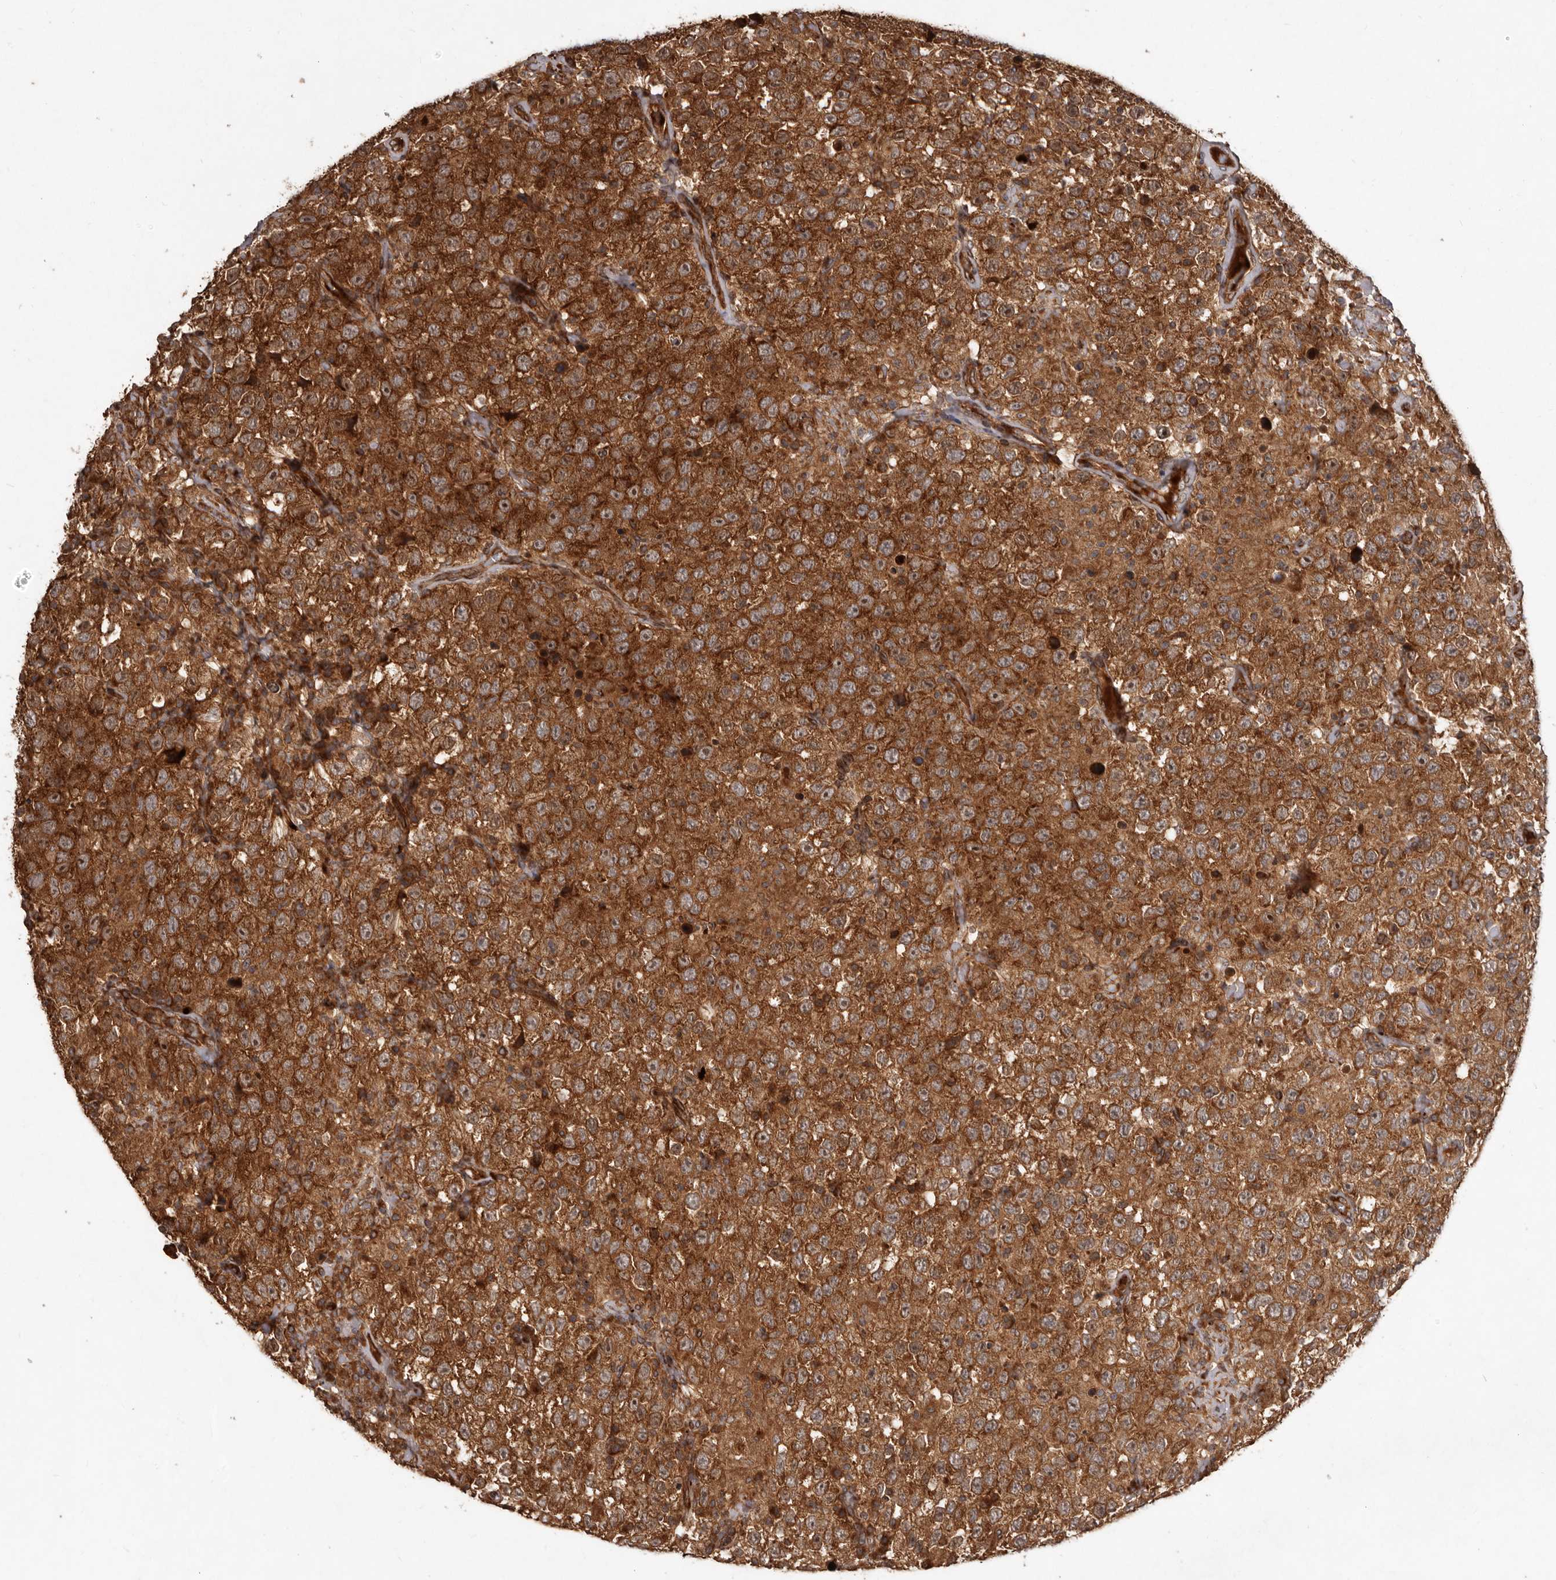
{"staining": {"intensity": "moderate", "quantity": ">75%", "location": "cytoplasmic/membranous"}, "tissue": "testis cancer", "cell_type": "Tumor cells", "image_type": "cancer", "snomed": [{"axis": "morphology", "description": "Seminoma, NOS"}, {"axis": "topography", "description": "Testis"}], "caption": "Testis cancer stained with DAB IHC demonstrates medium levels of moderate cytoplasmic/membranous expression in approximately >75% of tumor cells. (DAB IHC, brown staining for protein, blue staining for nuclei).", "gene": "STK36", "patient": {"sex": "male", "age": 41}}